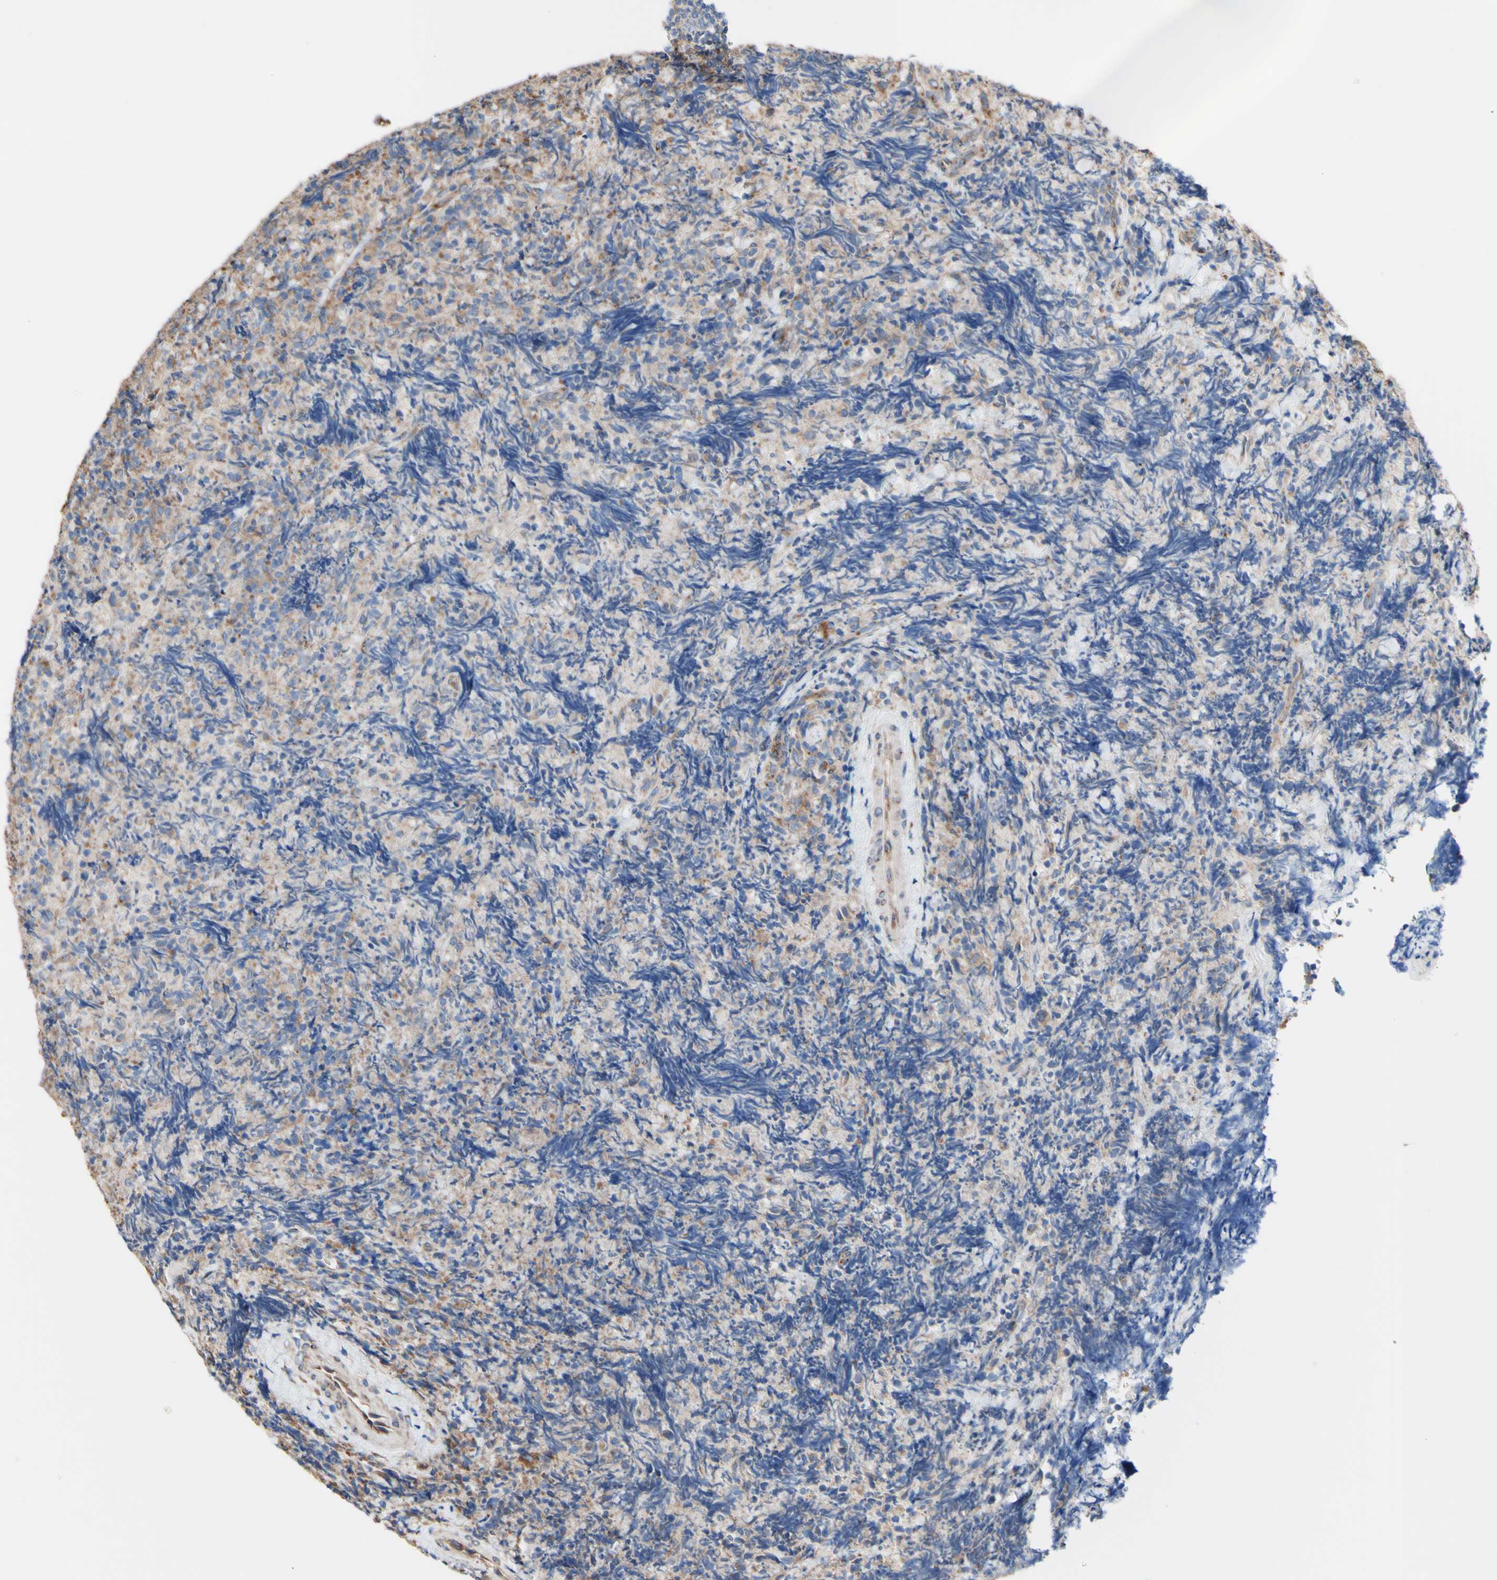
{"staining": {"intensity": "moderate", "quantity": ">75%", "location": "cytoplasmic/membranous"}, "tissue": "lymphoma", "cell_type": "Tumor cells", "image_type": "cancer", "snomed": [{"axis": "morphology", "description": "Malignant lymphoma, non-Hodgkin's type, High grade"}, {"axis": "topography", "description": "Tonsil"}], "caption": "Immunohistochemistry photomicrograph of lymphoma stained for a protein (brown), which shows medium levels of moderate cytoplasmic/membranous expression in about >75% of tumor cells.", "gene": "LRIG3", "patient": {"sex": "female", "age": 36}}